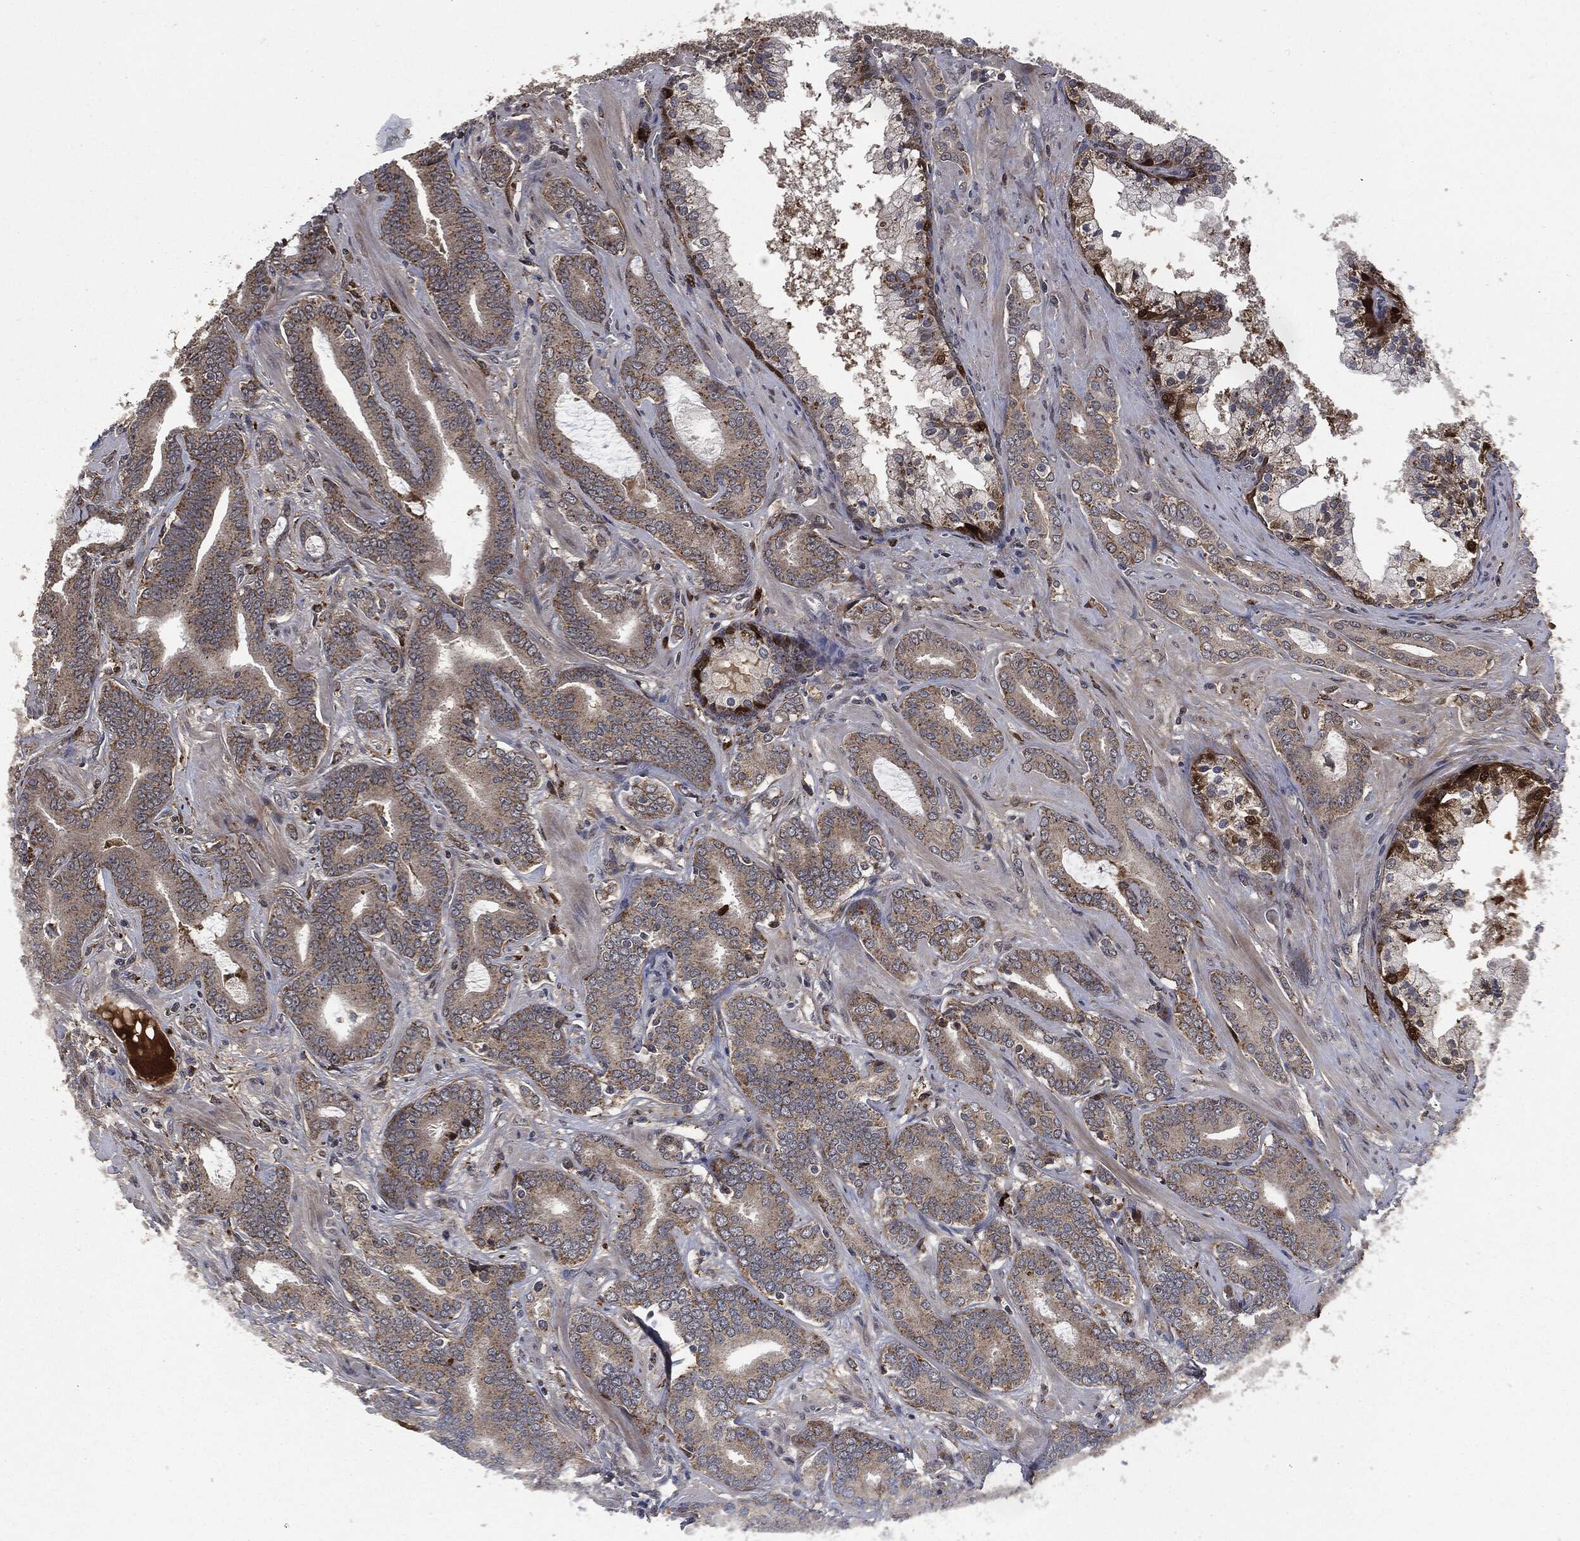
{"staining": {"intensity": "moderate", "quantity": "25%-75%", "location": "cytoplasmic/membranous"}, "tissue": "prostate cancer", "cell_type": "Tumor cells", "image_type": "cancer", "snomed": [{"axis": "morphology", "description": "Adenocarcinoma, NOS"}, {"axis": "topography", "description": "Prostate"}], "caption": "Protein staining reveals moderate cytoplasmic/membranous staining in approximately 25%-75% of tumor cells in adenocarcinoma (prostate). Nuclei are stained in blue.", "gene": "CRABP2", "patient": {"sex": "male", "age": 55}}